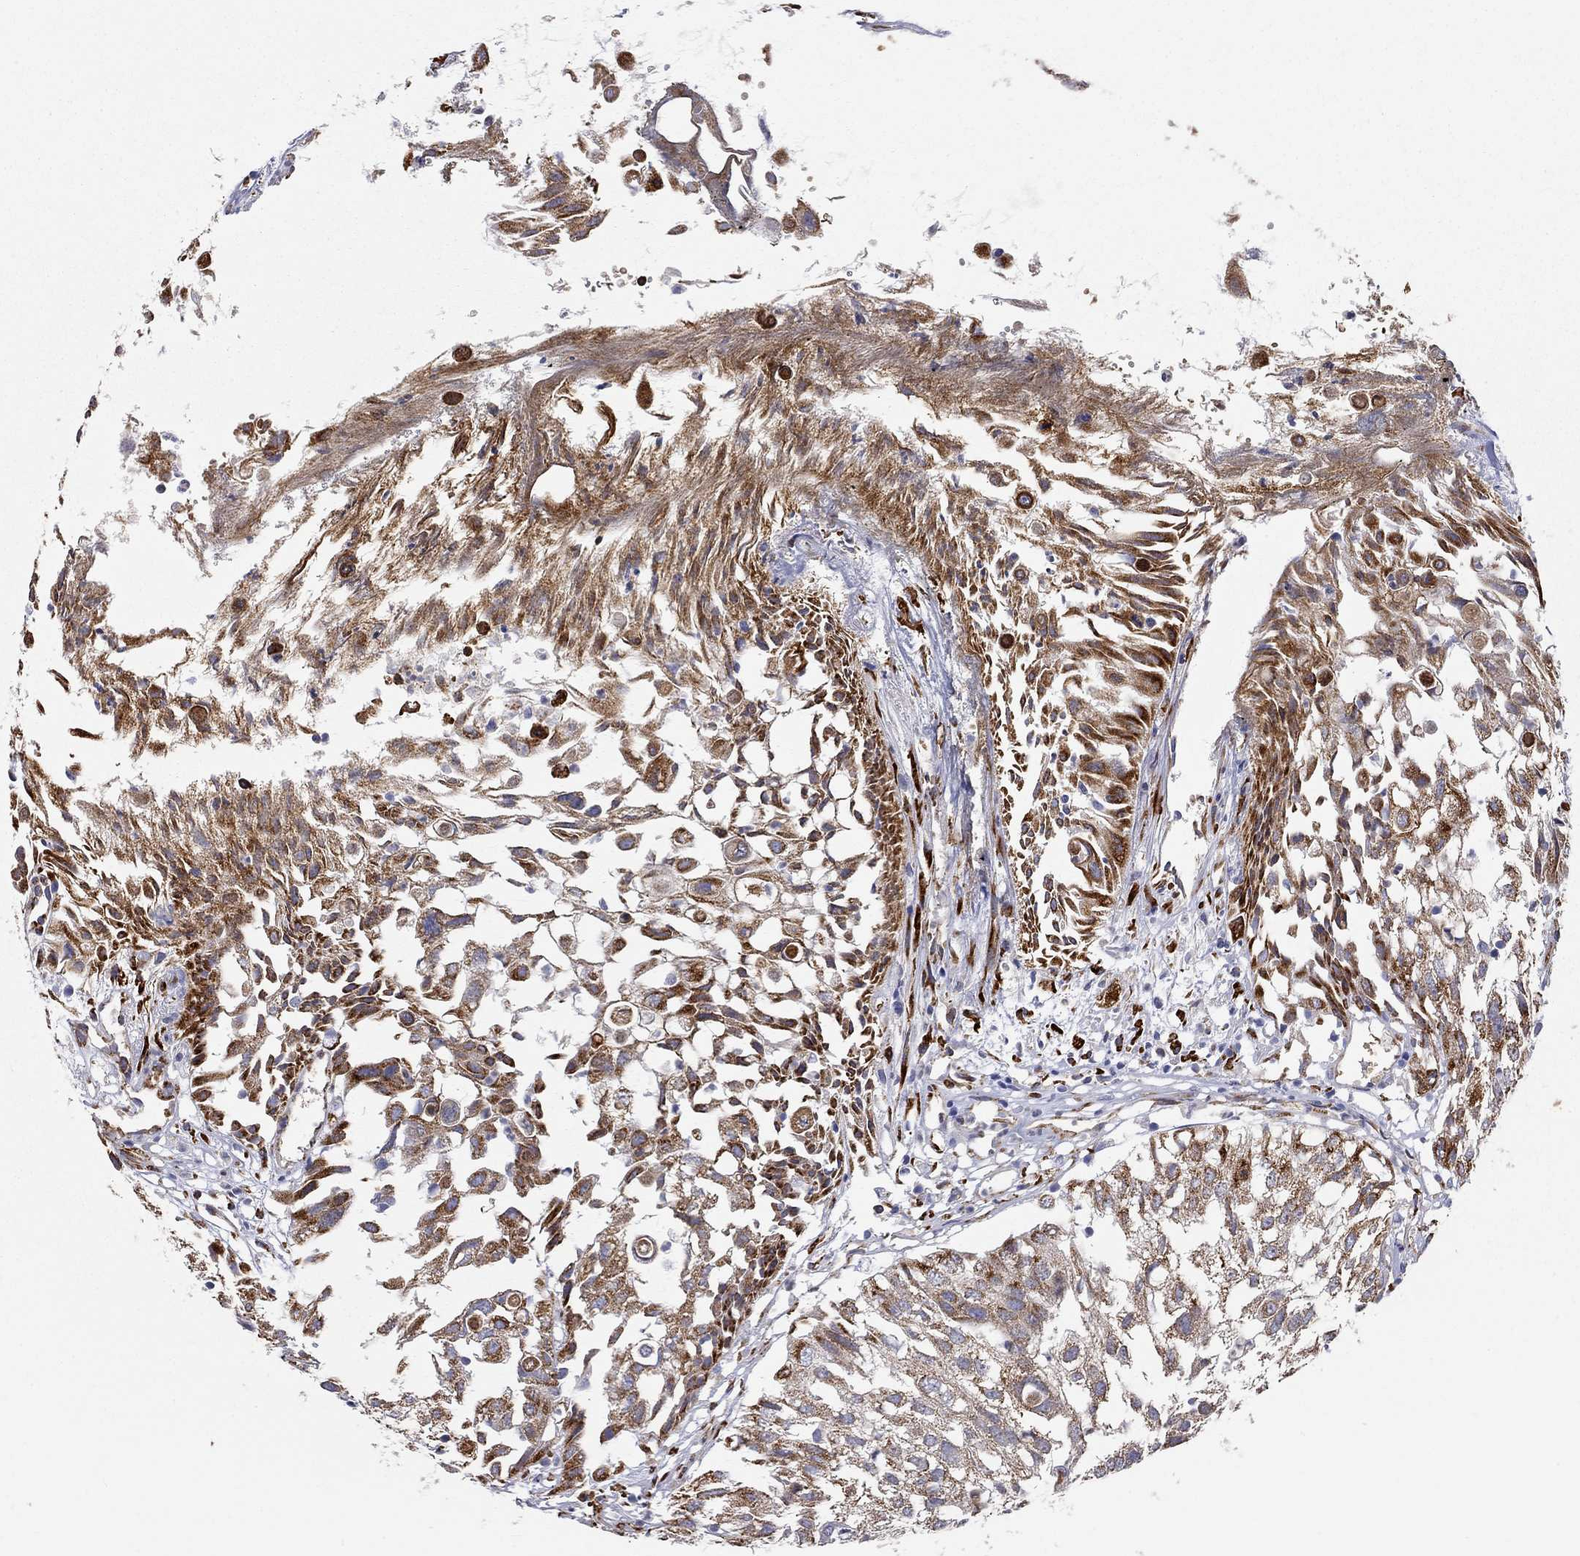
{"staining": {"intensity": "strong", "quantity": "25%-75%", "location": "cytoplasmic/membranous"}, "tissue": "urothelial cancer", "cell_type": "Tumor cells", "image_type": "cancer", "snomed": [{"axis": "morphology", "description": "Urothelial carcinoma, High grade"}, {"axis": "topography", "description": "Urinary bladder"}], "caption": "Immunohistochemical staining of human urothelial carcinoma (high-grade) exhibits high levels of strong cytoplasmic/membranous protein expression in about 25%-75% of tumor cells. Ihc stains the protein of interest in brown and the nuclei are stained blue.", "gene": "CASTOR1", "patient": {"sex": "female", "age": 79}}